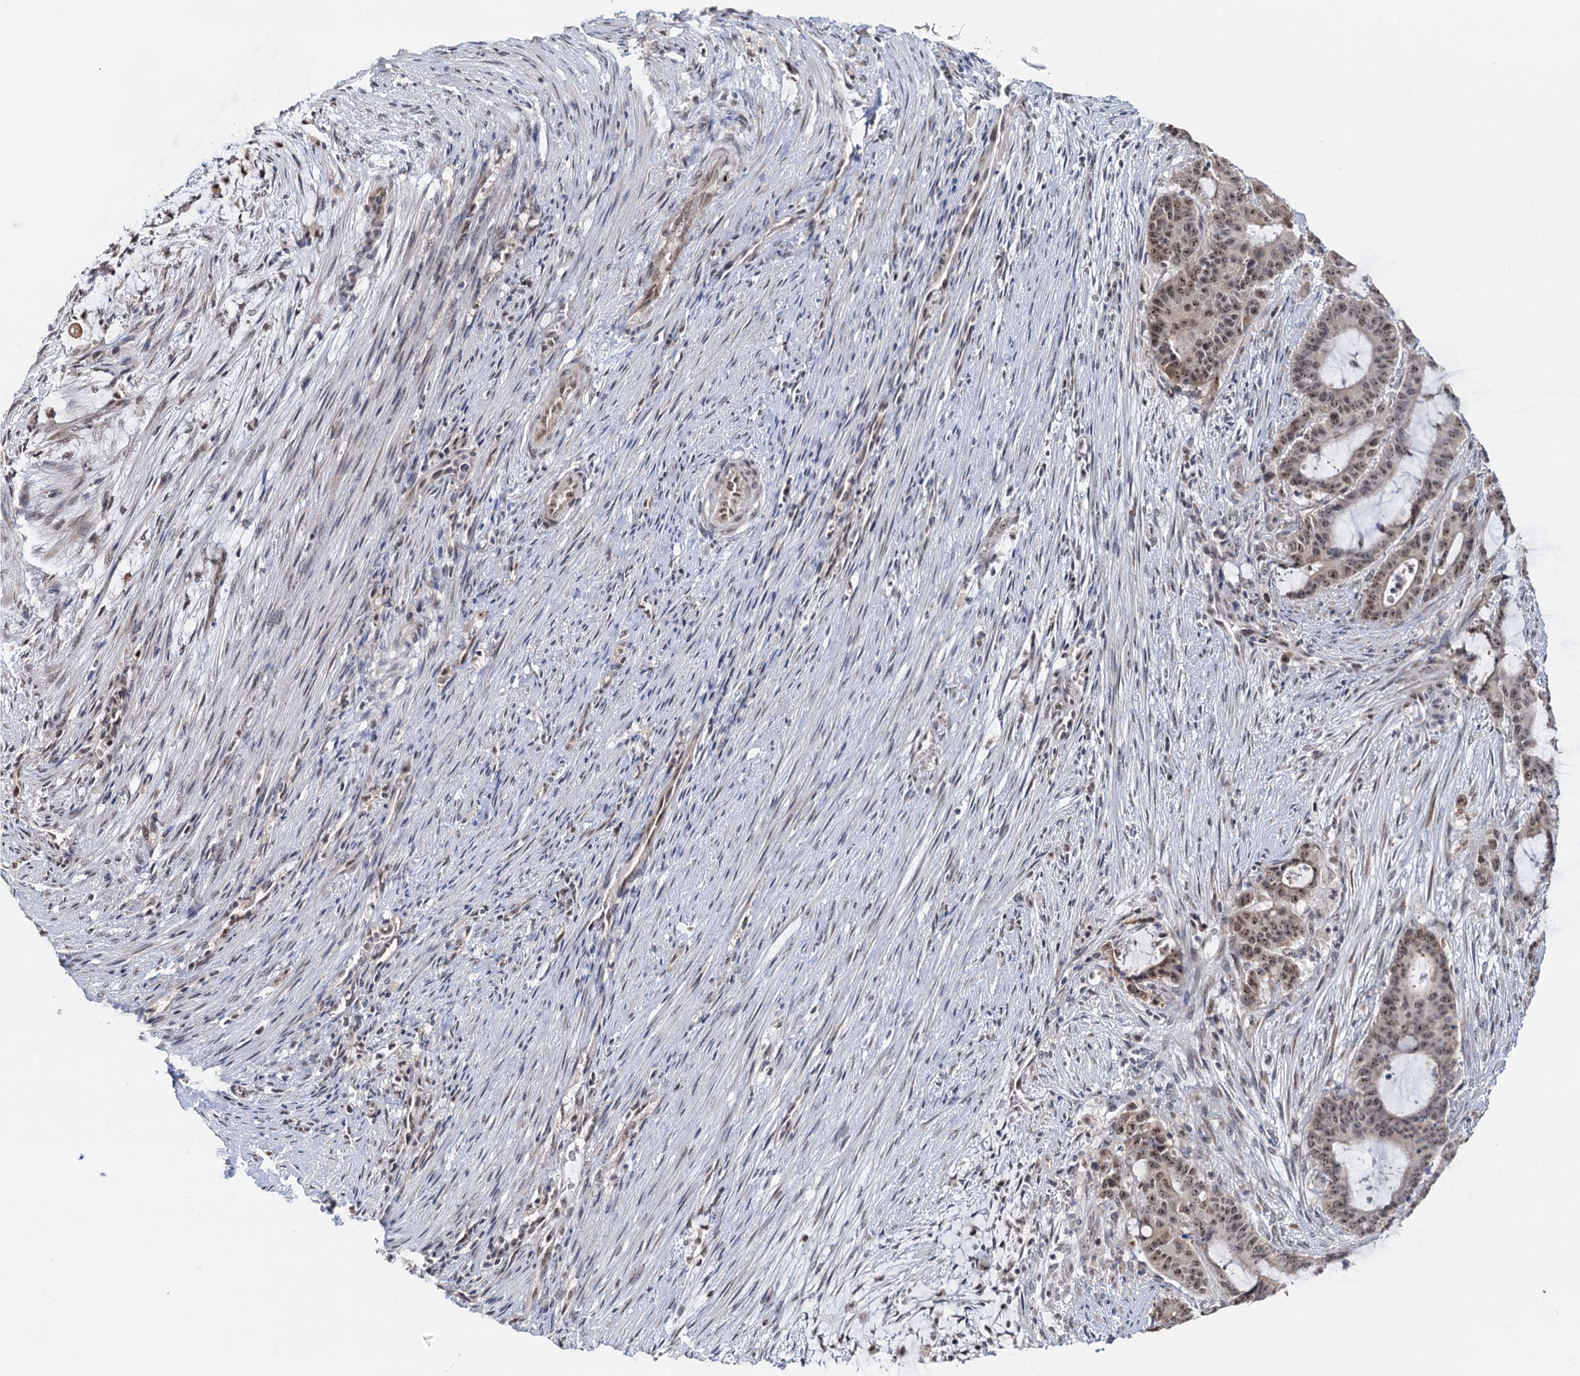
{"staining": {"intensity": "moderate", "quantity": ">75%", "location": "nuclear"}, "tissue": "liver cancer", "cell_type": "Tumor cells", "image_type": "cancer", "snomed": [{"axis": "morphology", "description": "Normal tissue, NOS"}, {"axis": "morphology", "description": "Cholangiocarcinoma"}, {"axis": "topography", "description": "Liver"}, {"axis": "topography", "description": "Peripheral nerve tissue"}], "caption": "Liver cancer (cholangiocarcinoma) stained with a brown dye shows moderate nuclear positive expression in about >75% of tumor cells.", "gene": "NAT10", "patient": {"sex": "female", "age": 73}}